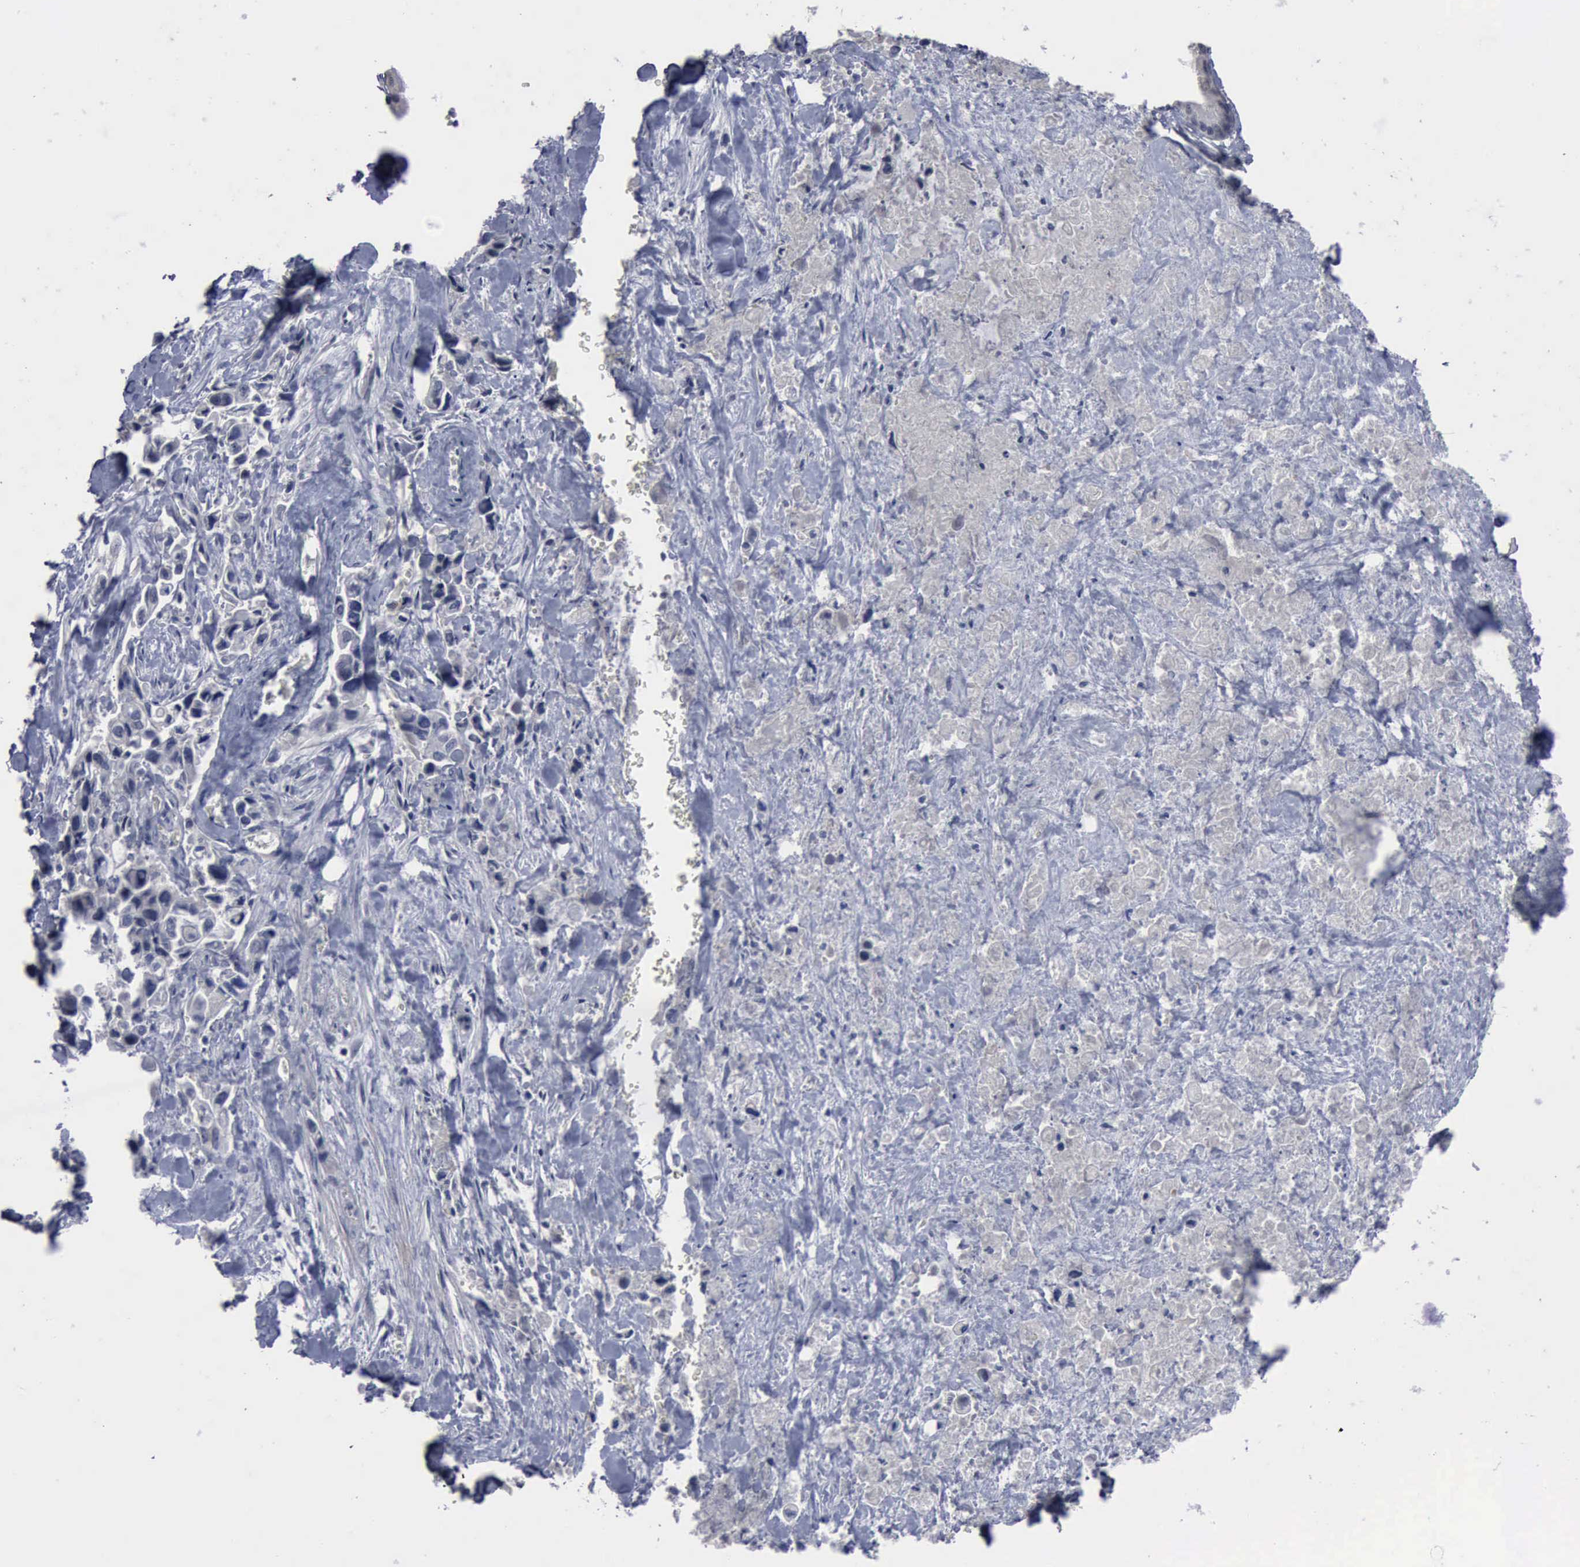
{"staining": {"intensity": "negative", "quantity": "none", "location": "none"}, "tissue": "pancreatic cancer", "cell_type": "Tumor cells", "image_type": "cancer", "snomed": [{"axis": "morphology", "description": "Adenocarcinoma, NOS"}, {"axis": "topography", "description": "Pancreas"}], "caption": "Tumor cells show no significant expression in pancreatic cancer (adenocarcinoma).", "gene": "MYO18B", "patient": {"sex": "male", "age": 69}}